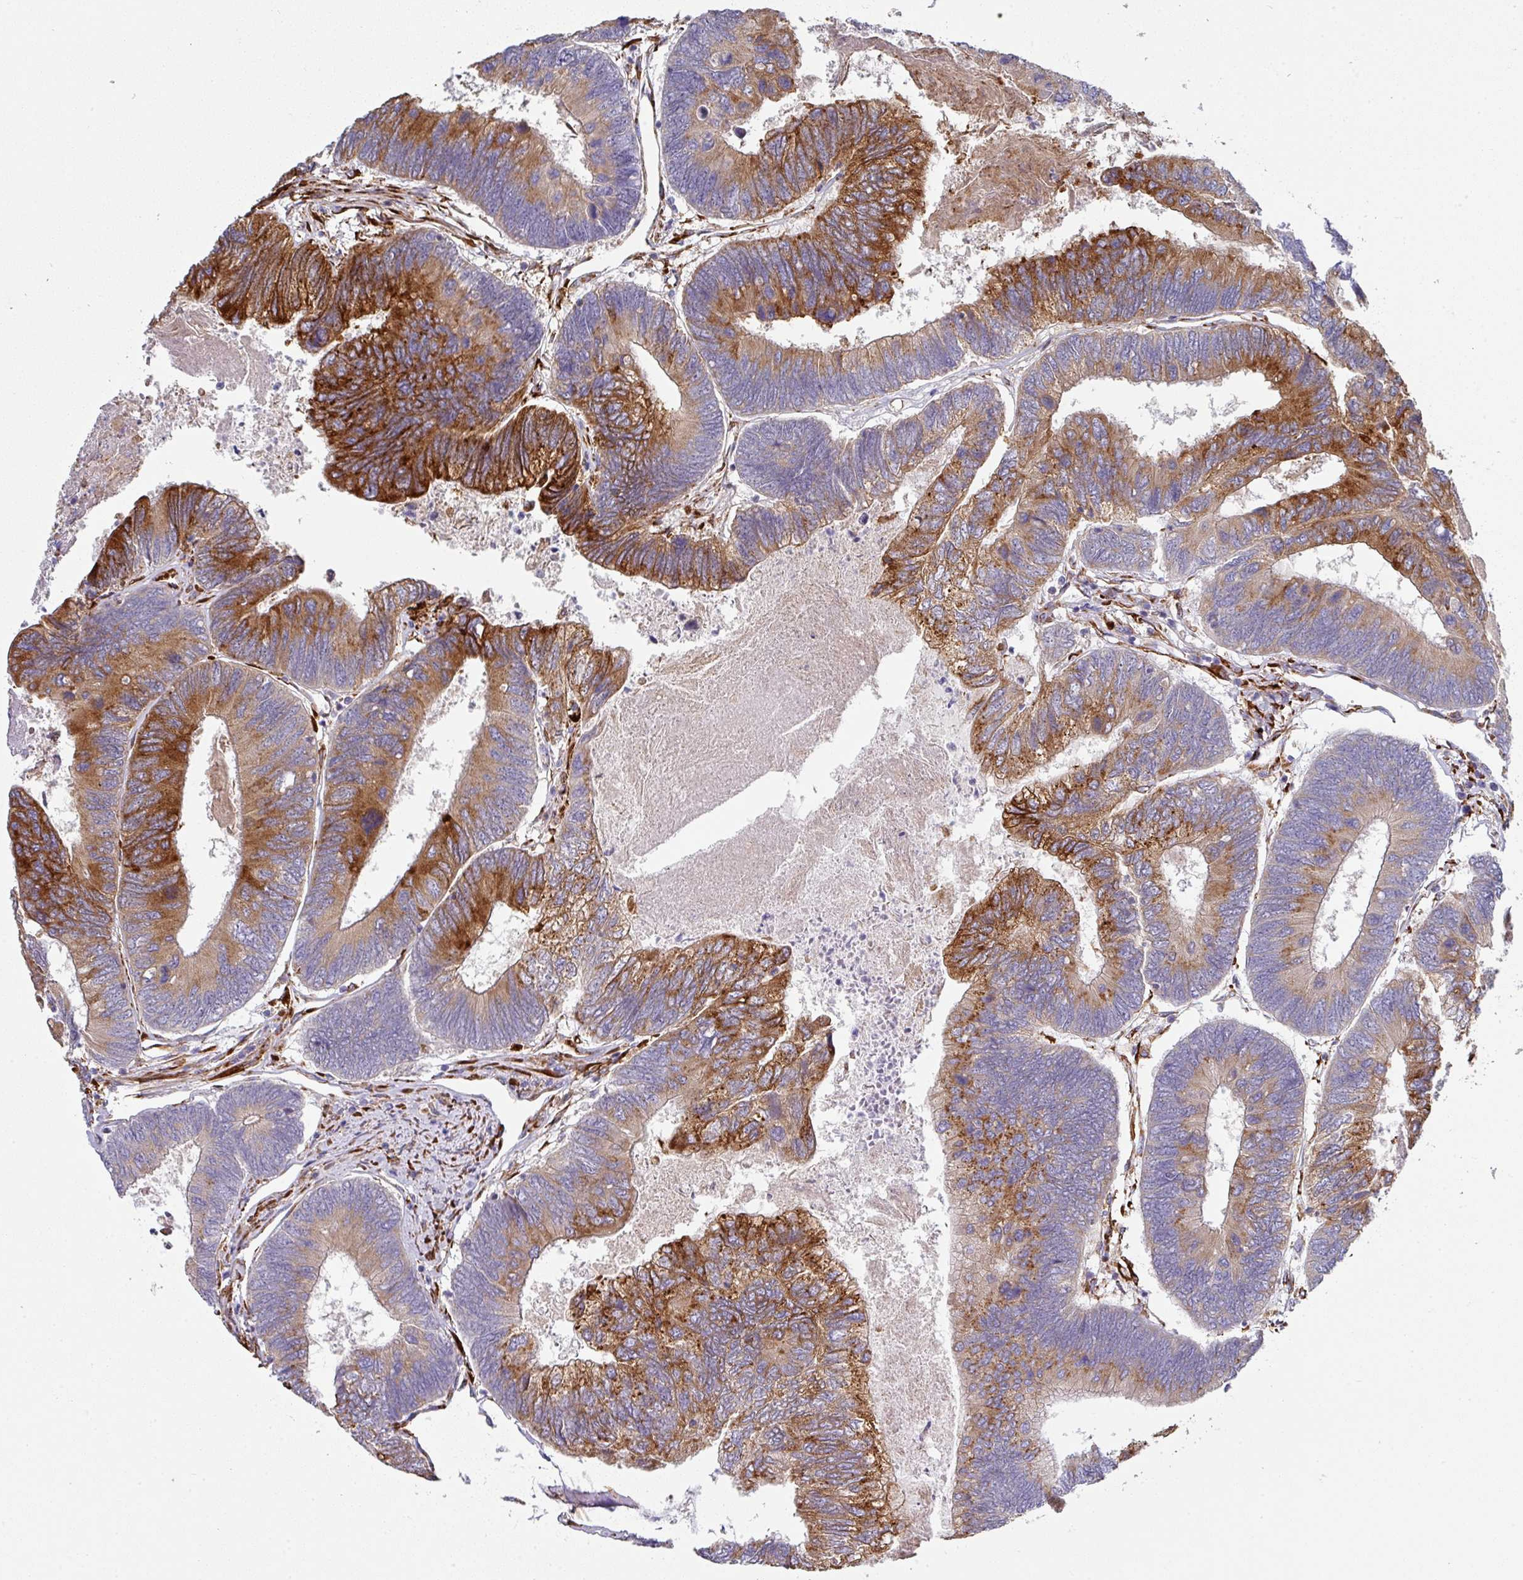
{"staining": {"intensity": "strong", "quantity": "25%-75%", "location": "cytoplasmic/membranous"}, "tissue": "colorectal cancer", "cell_type": "Tumor cells", "image_type": "cancer", "snomed": [{"axis": "morphology", "description": "Adenocarcinoma, NOS"}, {"axis": "topography", "description": "Colon"}], "caption": "A brown stain shows strong cytoplasmic/membranous expression of a protein in colorectal cancer tumor cells.", "gene": "ZNF268", "patient": {"sex": "female", "age": 67}}